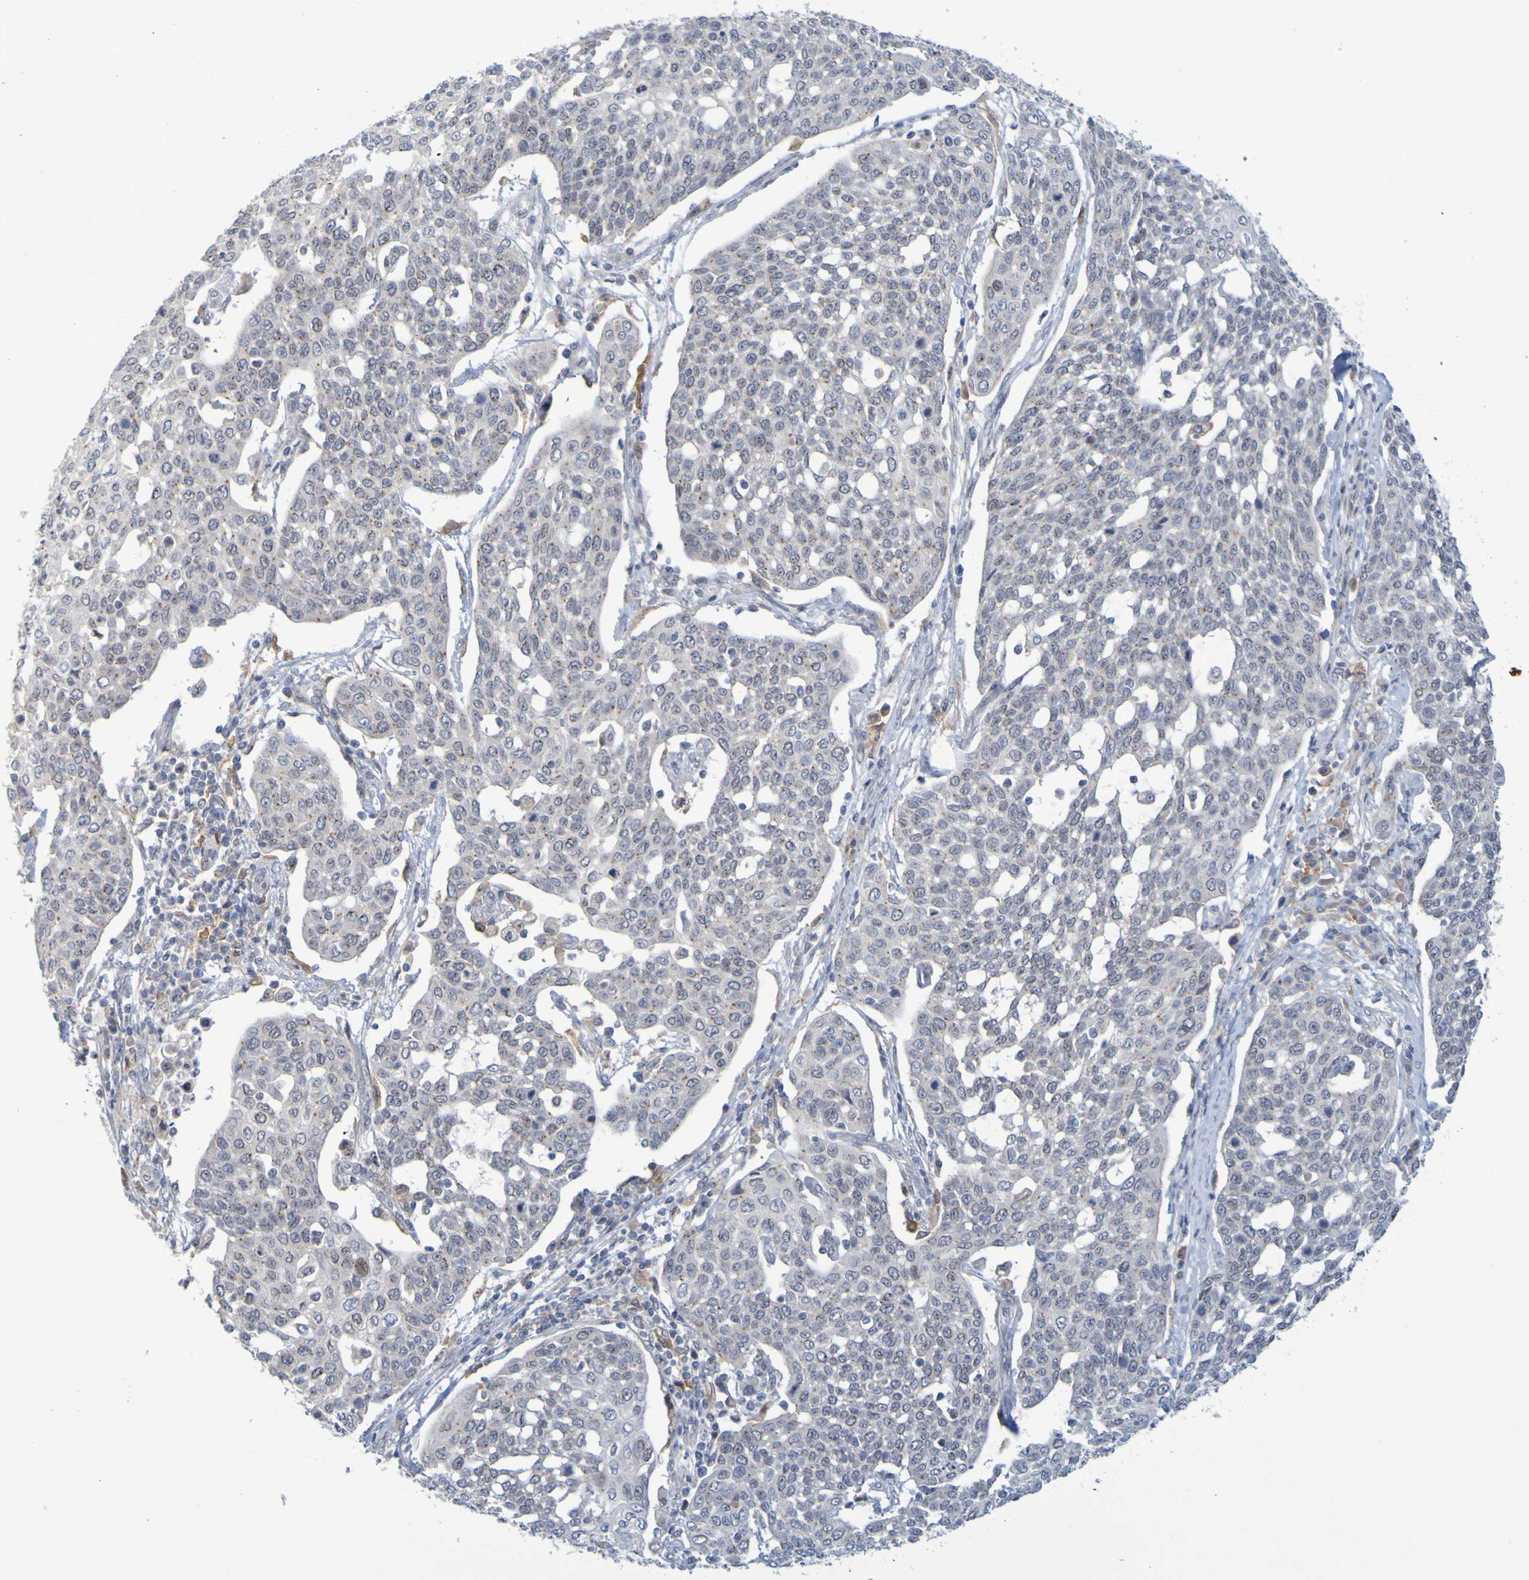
{"staining": {"intensity": "negative", "quantity": "none", "location": "none"}, "tissue": "cervical cancer", "cell_type": "Tumor cells", "image_type": "cancer", "snomed": [{"axis": "morphology", "description": "Squamous cell carcinoma, NOS"}, {"axis": "topography", "description": "Cervix"}], "caption": "Tumor cells show no significant protein staining in squamous cell carcinoma (cervical). The staining was performed using DAB to visualize the protein expression in brown, while the nuclei were stained in blue with hematoxylin (Magnification: 20x).", "gene": "LILRB5", "patient": {"sex": "female", "age": 34}}